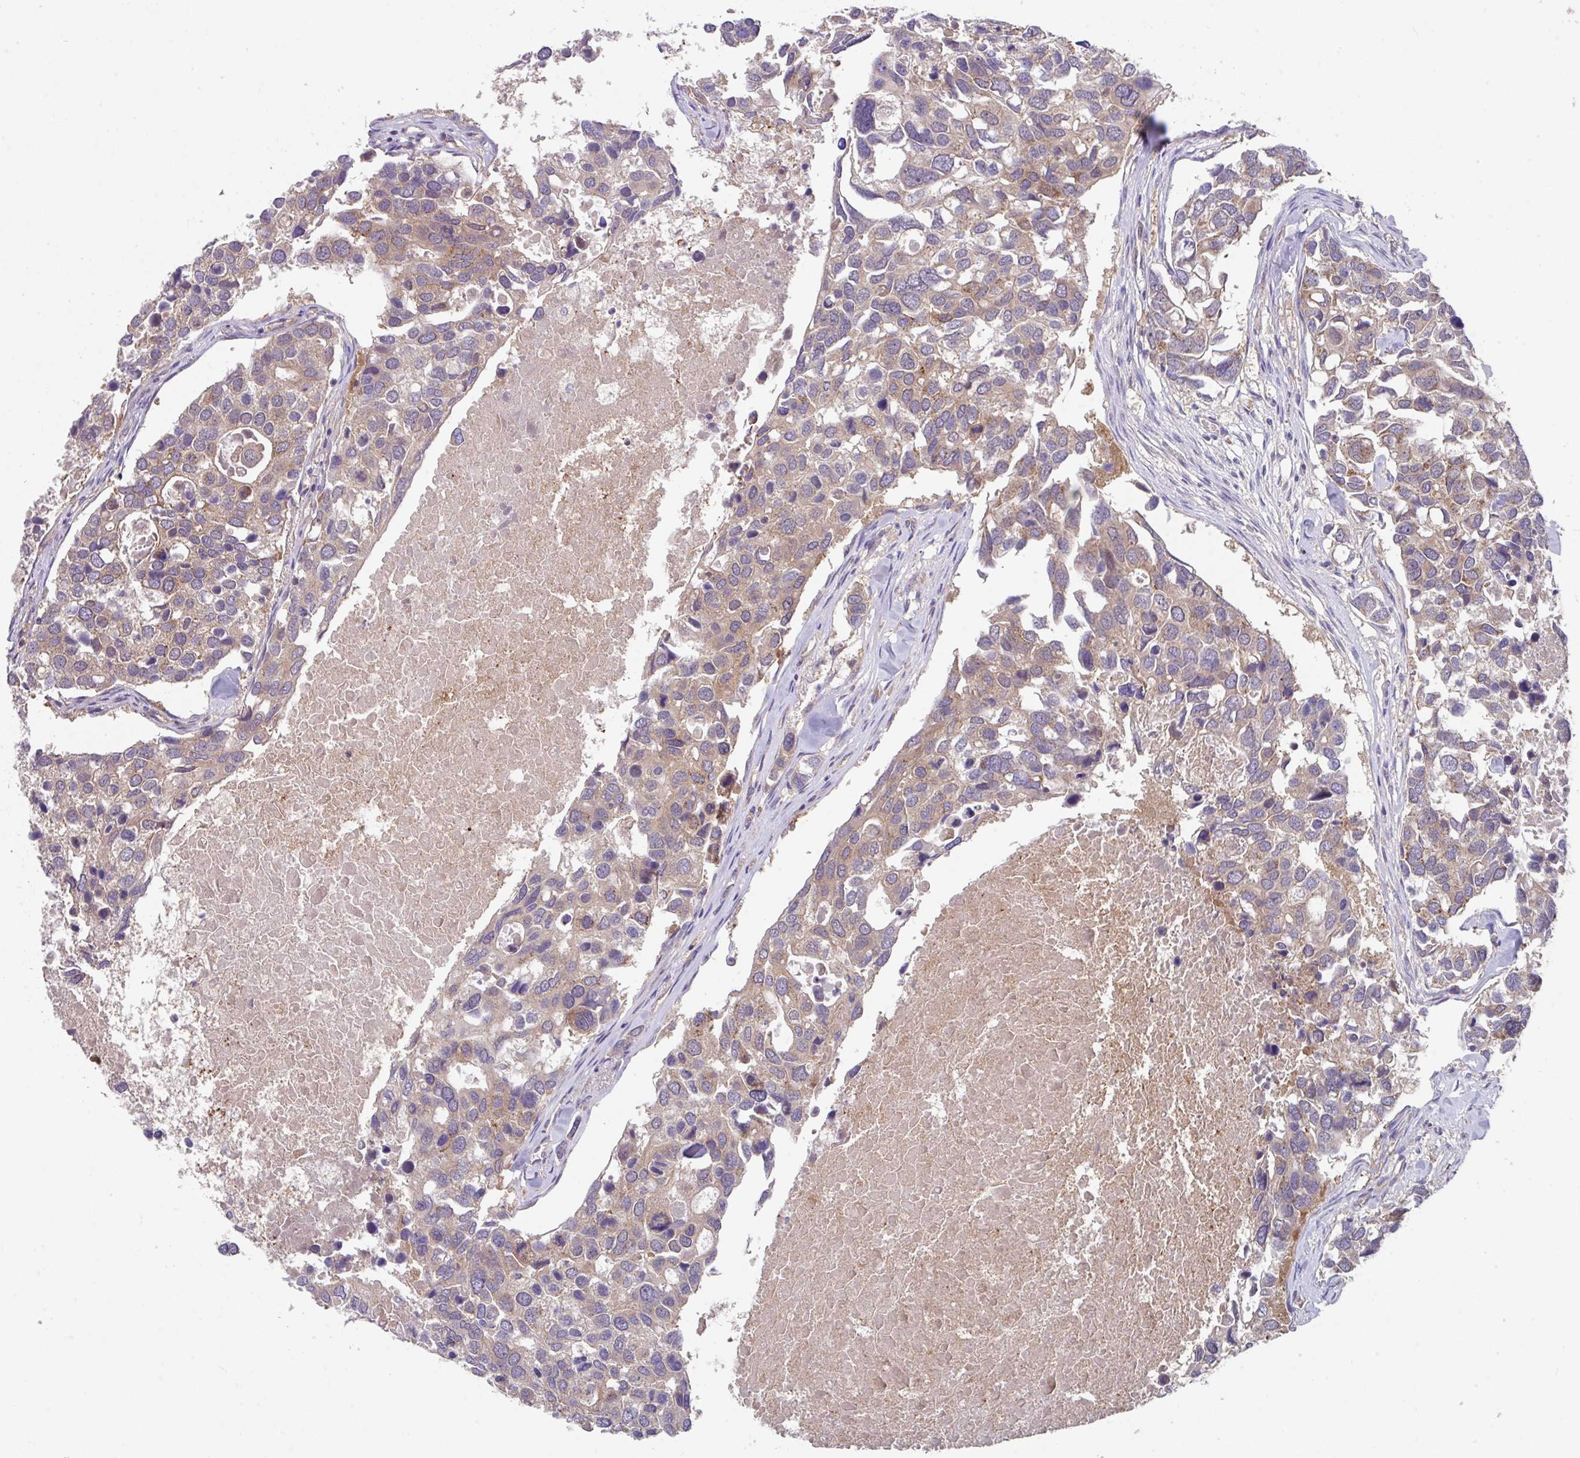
{"staining": {"intensity": "moderate", "quantity": "25%-75%", "location": "cytoplasmic/membranous"}, "tissue": "breast cancer", "cell_type": "Tumor cells", "image_type": "cancer", "snomed": [{"axis": "morphology", "description": "Duct carcinoma"}, {"axis": "topography", "description": "Breast"}], "caption": "Moderate cytoplasmic/membranous positivity is seen in approximately 25%-75% of tumor cells in breast cancer.", "gene": "EIF4B", "patient": {"sex": "female", "age": 83}}